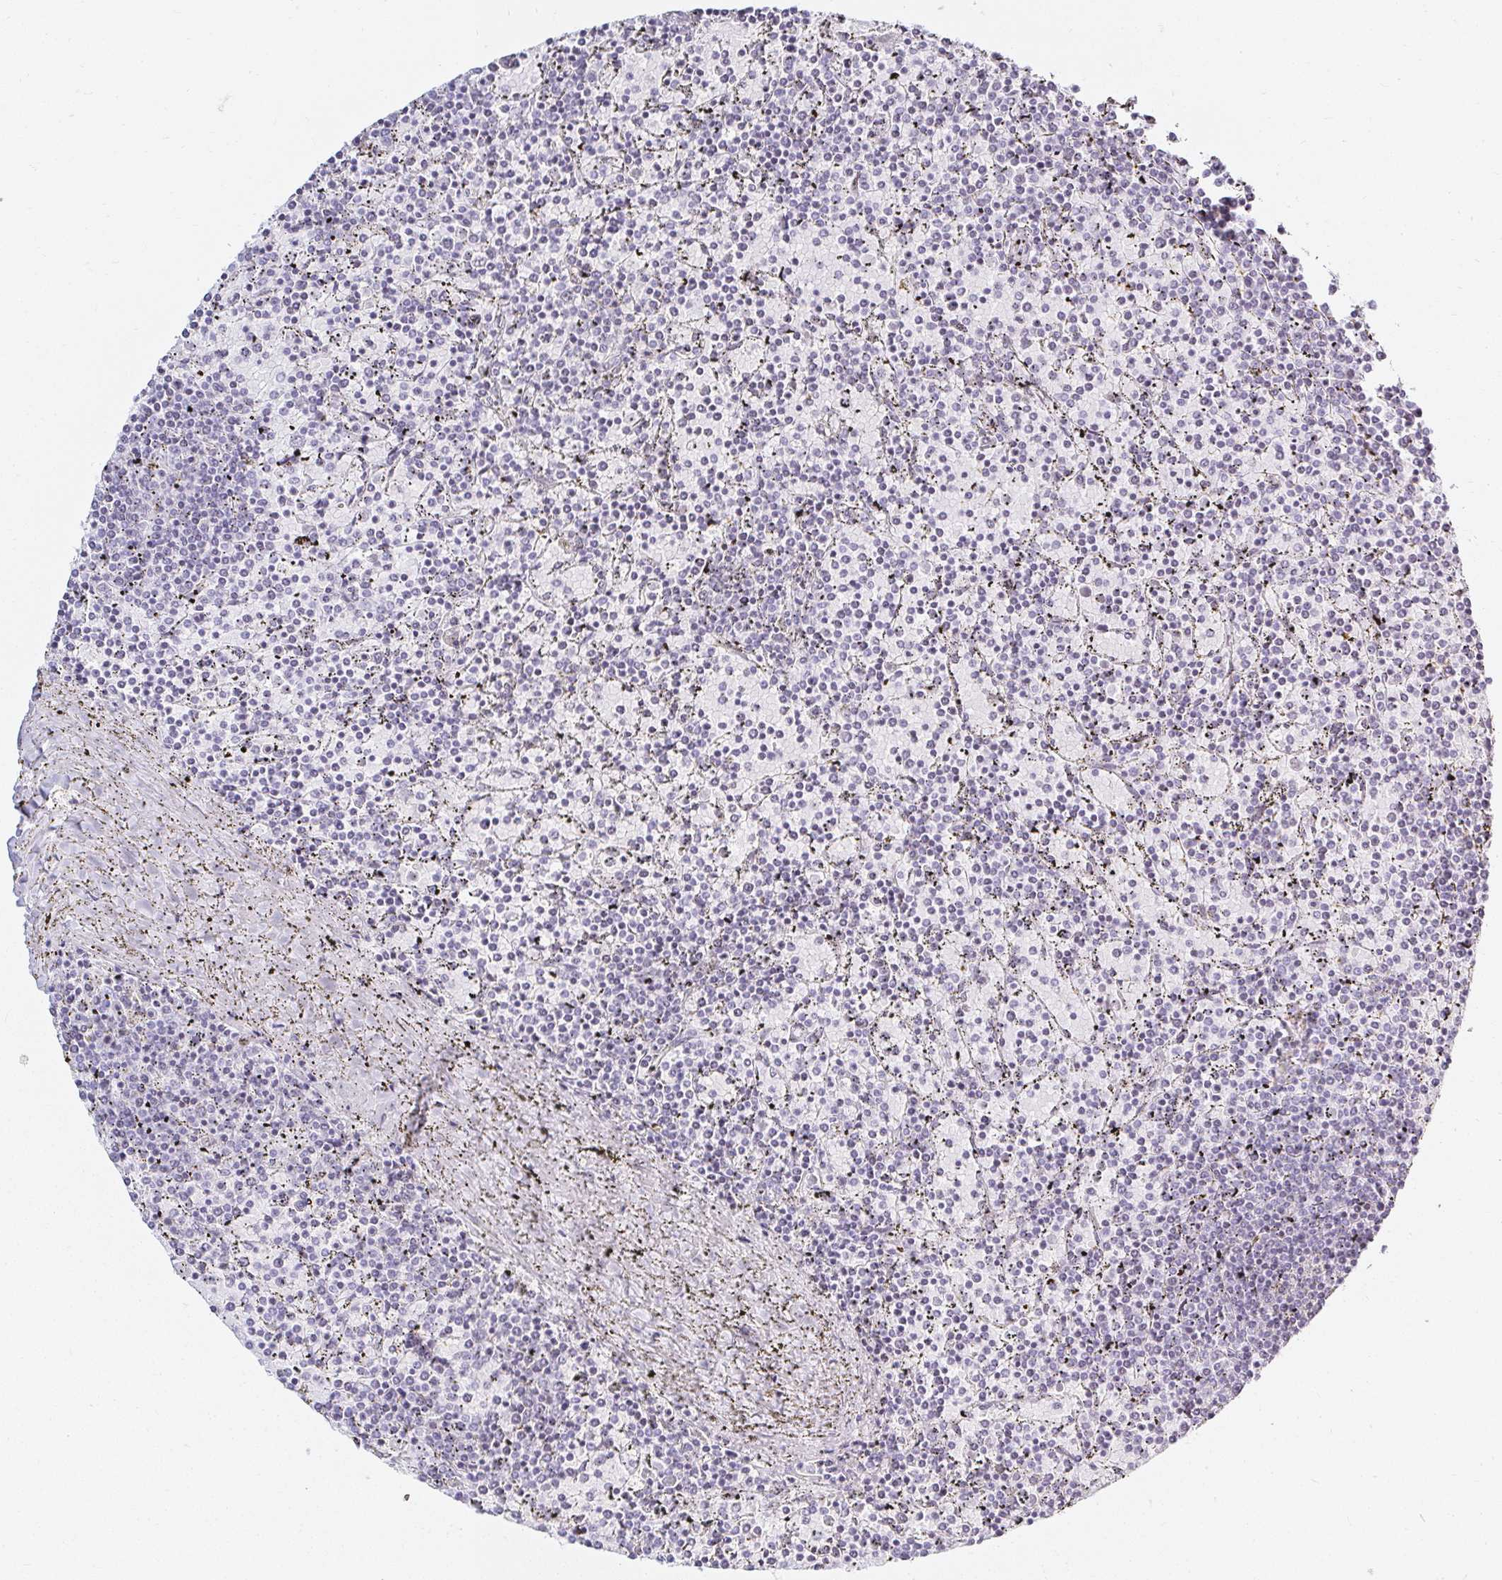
{"staining": {"intensity": "negative", "quantity": "none", "location": "none"}, "tissue": "lymphoma", "cell_type": "Tumor cells", "image_type": "cancer", "snomed": [{"axis": "morphology", "description": "Malignant lymphoma, non-Hodgkin's type, Low grade"}, {"axis": "topography", "description": "Spleen"}], "caption": "Protein analysis of low-grade malignant lymphoma, non-Hodgkin's type shows no significant staining in tumor cells.", "gene": "ACAN", "patient": {"sex": "female", "age": 77}}